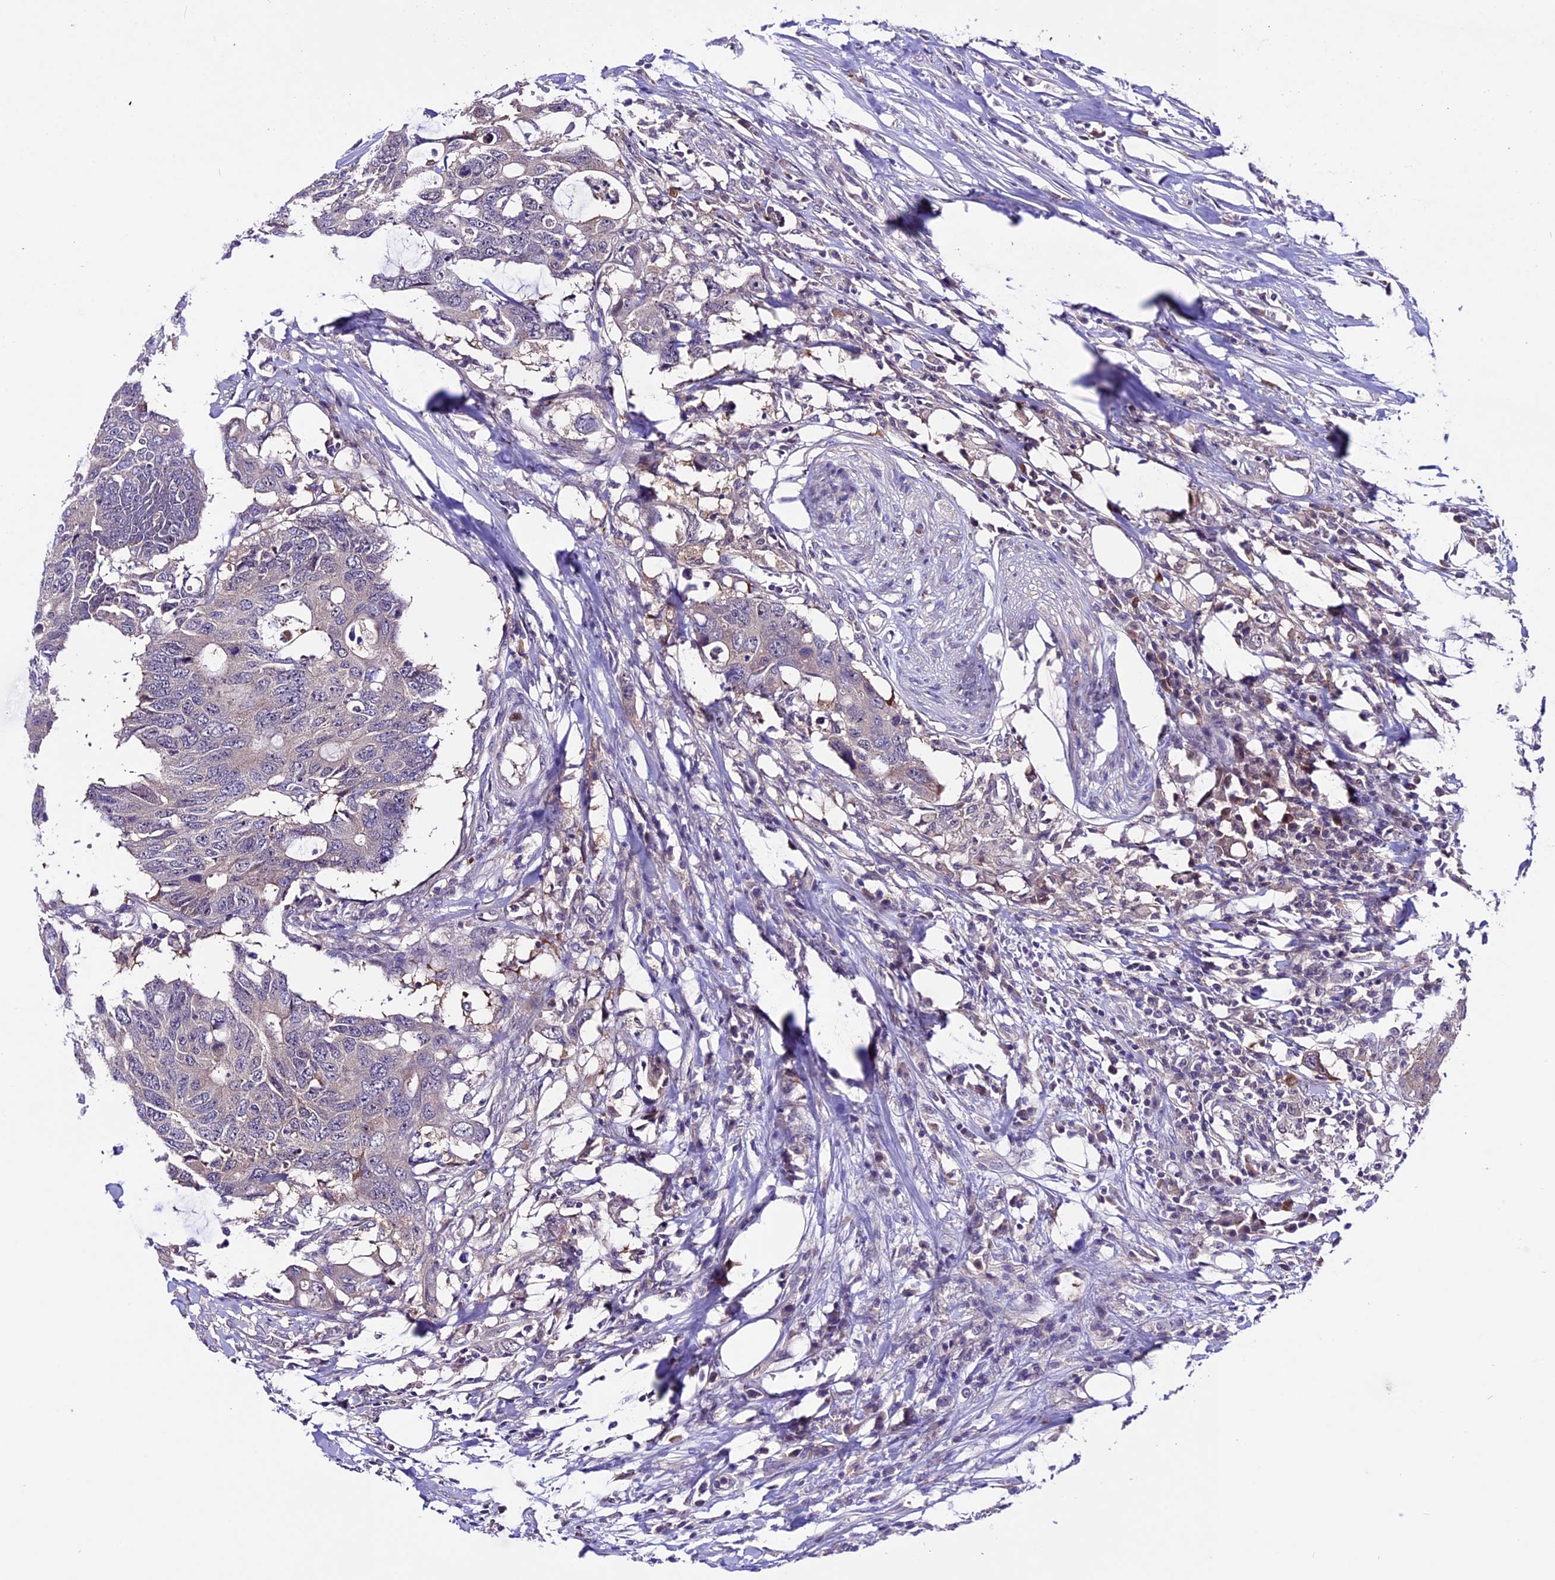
{"staining": {"intensity": "negative", "quantity": "none", "location": "none"}, "tissue": "colorectal cancer", "cell_type": "Tumor cells", "image_type": "cancer", "snomed": [{"axis": "morphology", "description": "Adenocarcinoma, NOS"}, {"axis": "topography", "description": "Colon"}], "caption": "Image shows no protein expression in tumor cells of adenocarcinoma (colorectal) tissue. (Brightfield microscopy of DAB immunohistochemistry (IHC) at high magnification).", "gene": "XKR7", "patient": {"sex": "male", "age": 71}}